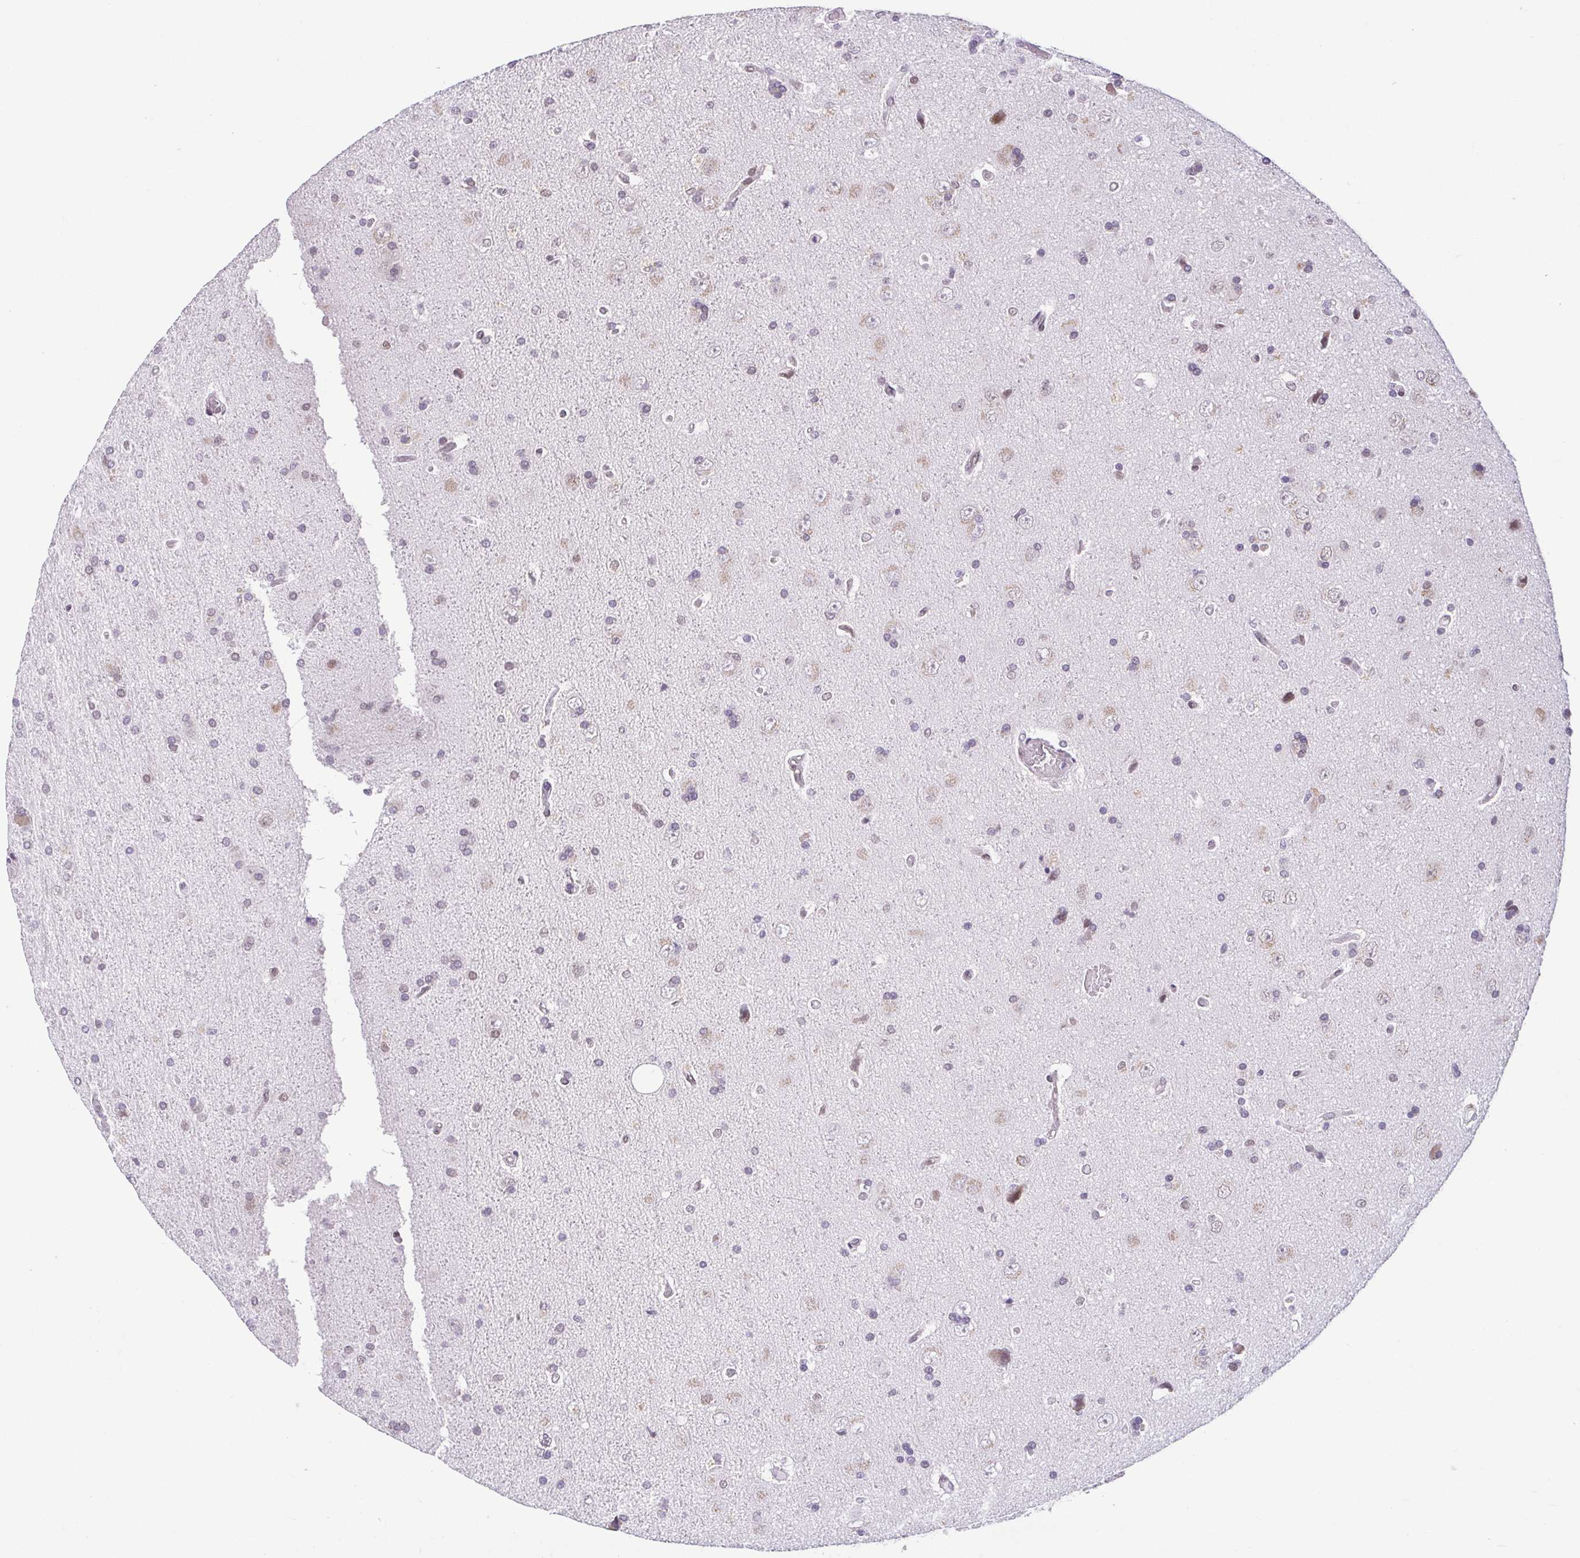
{"staining": {"intensity": "negative", "quantity": "none", "location": "none"}, "tissue": "glioma", "cell_type": "Tumor cells", "image_type": "cancer", "snomed": [{"axis": "morphology", "description": "Glioma, malignant, High grade"}, {"axis": "topography", "description": "Cerebral cortex"}], "caption": "Tumor cells are negative for protein expression in human malignant glioma (high-grade).", "gene": "RBM3", "patient": {"sex": "male", "age": 70}}